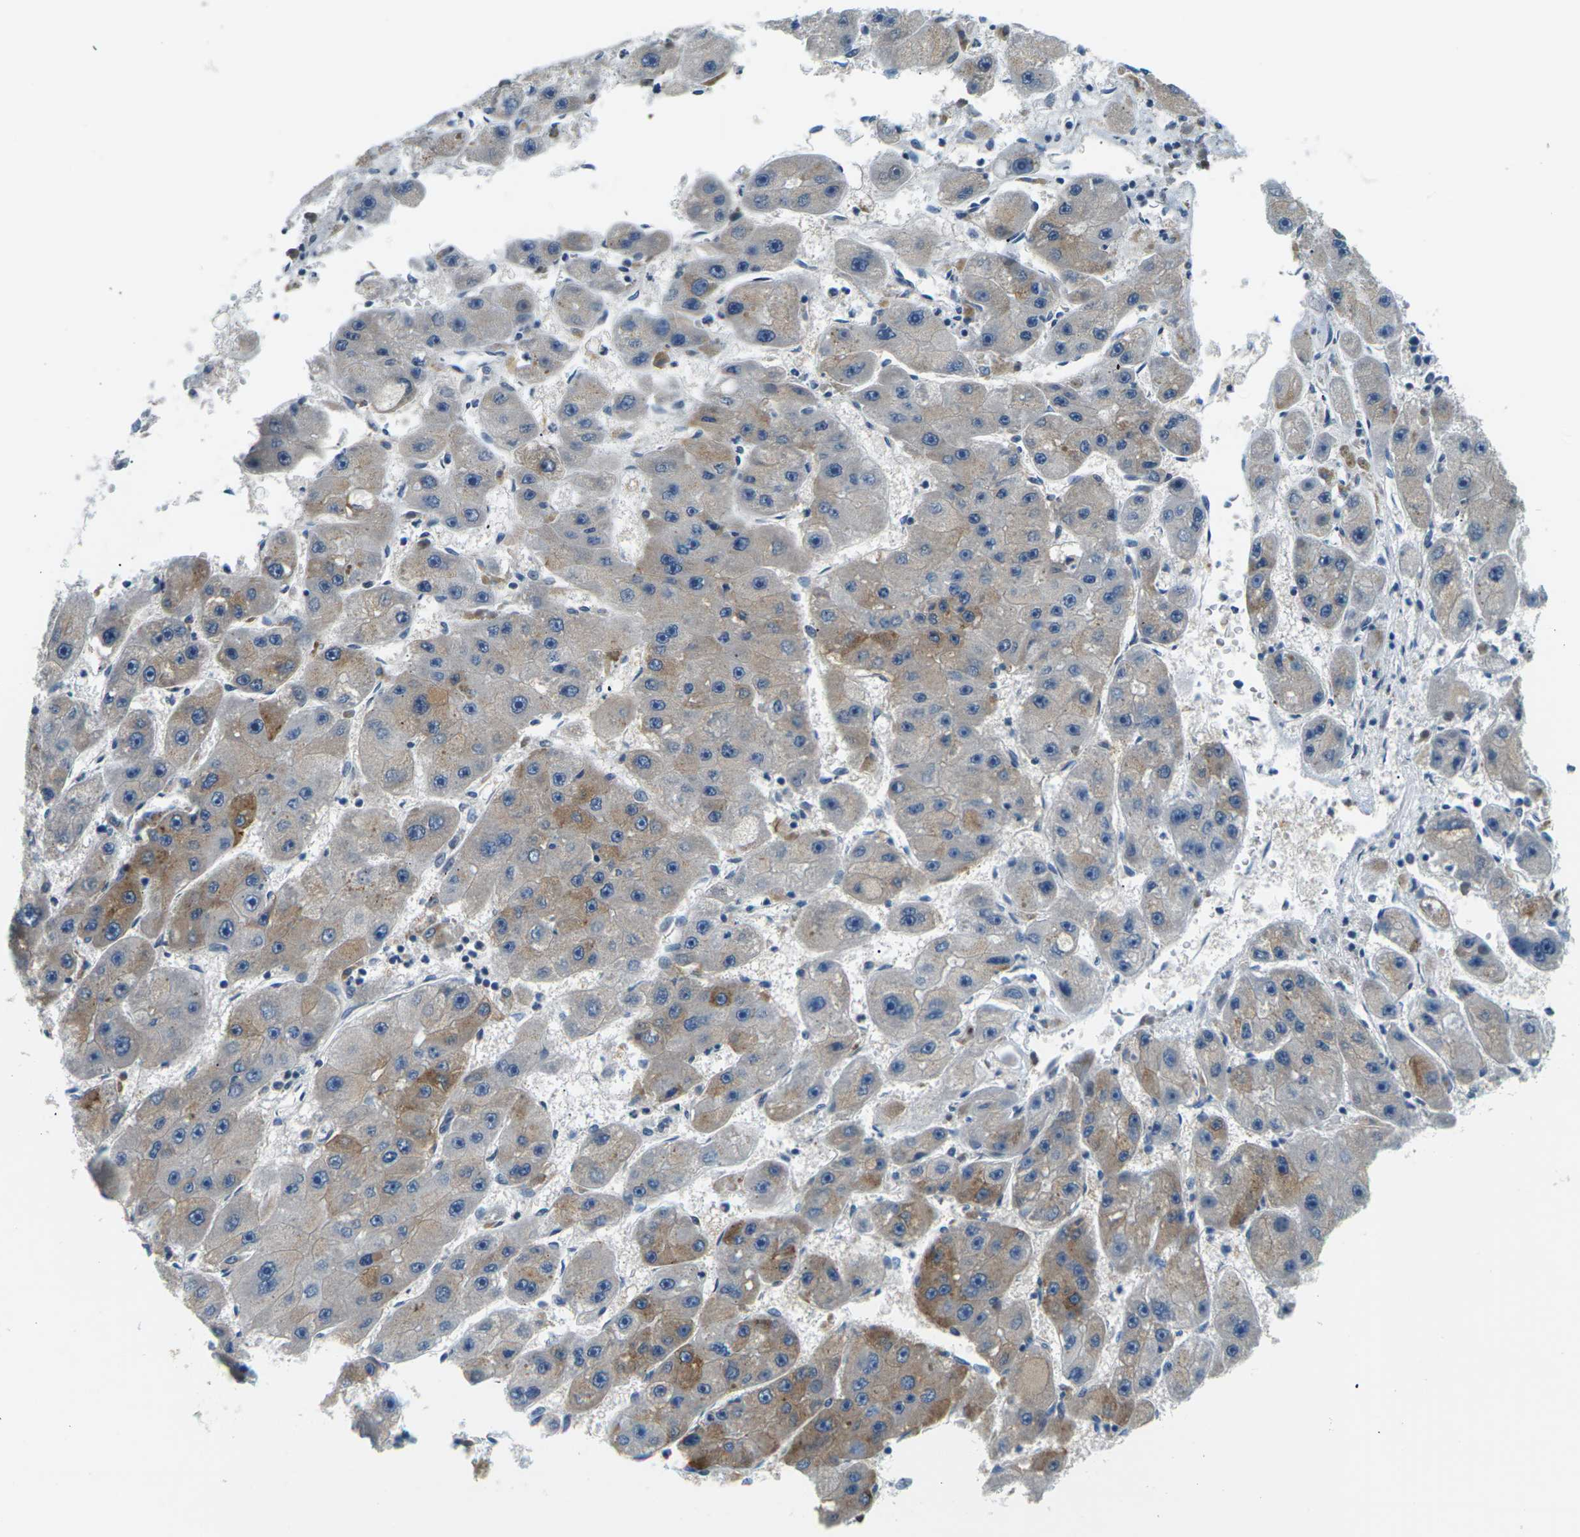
{"staining": {"intensity": "moderate", "quantity": "<25%", "location": "cytoplasmic/membranous"}, "tissue": "liver cancer", "cell_type": "Tumor cells", "image_type": "cancer", "snomed": [{"axis": "morphology", "description": "Carcinoma, Hepatocellular, NOS"}, {"axis": "topography", "description": "Liver"}], "caption": "A histopathology image of human hepatocellular carcinoma (liver) stained for a protein shows moderate cytoplasmic/membranous brown staining in tumor cells.", "gene": "SLC13A3", "patient": {"sex": "female", "age": 61}}